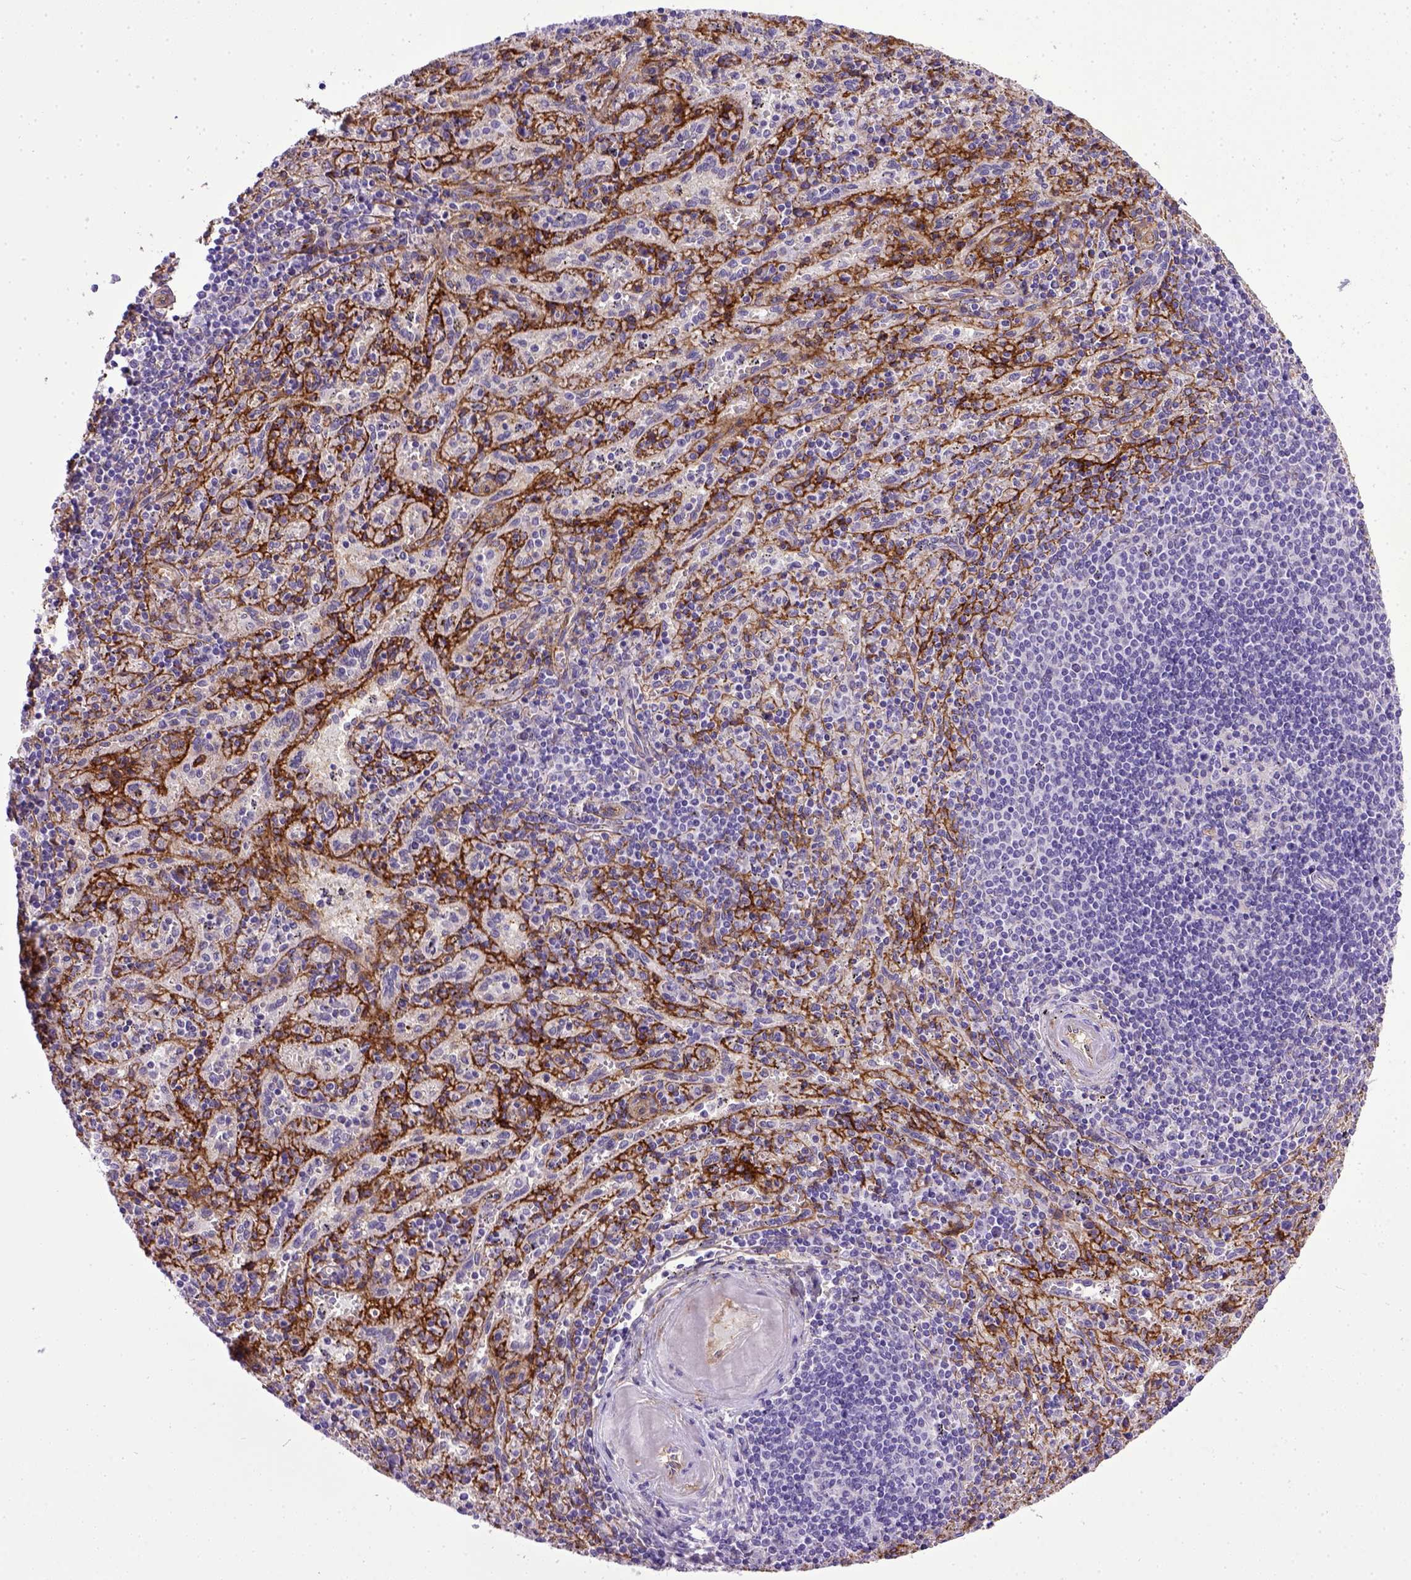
{"staining": {"intensity": "negative", "quantity": "none", "location": "none"}, "tissue": "spleen", "cell_type": "Cells in red pulp", "image_type": "normal", "snomed": [{"axis": "morphology", "description": "Normal tissue, NOS"}, {"axis": "topography", "description": "Spleen"}], "caption": "The immunohistochemistry (IHC) photomicrograph has no significant positivity in cells in red pulp of spleen.", "gene": "ENG", "patient": {"sex": "male", "age": 57}}